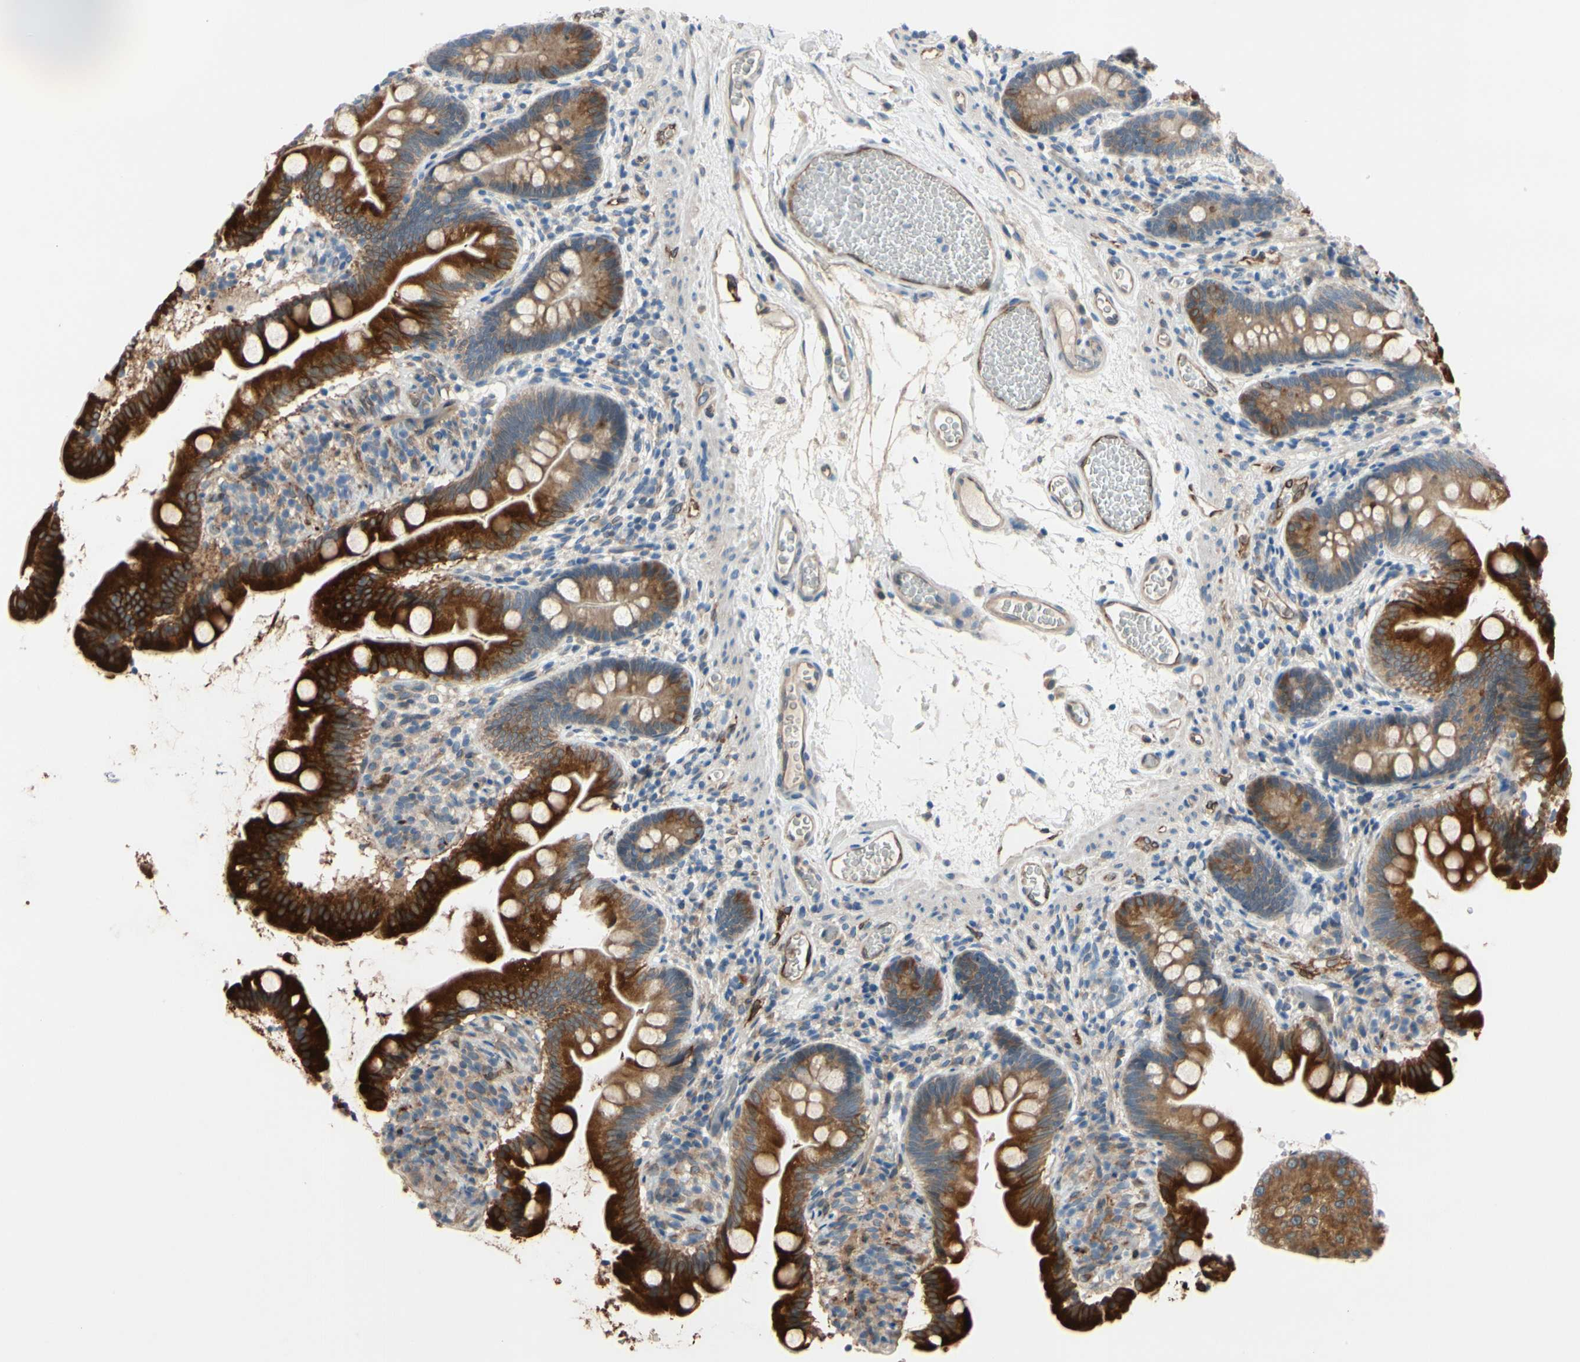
{"staining": {"intensity": "strong", "quantity": ">75%", "location": "cytoplasmic/membranous"}, "tissue": "small intestine", "cell_type": "Glandular cells", "image_type": "normal", "snomed": [{"axis": "morphology", "description": "Normal tissue, NOS"}, {"axis": "topography", "description": "Small intestine"}], "caption": "Benign small intestine shows strong cytoplasmic/membranous positivity in approximately >75% of glandular cells, visualized by immunohistochemistry. Immunohistochemistry (ihc) stains the protein of interest in brown and the nuclei are stained blue.", "gene": "PRXL2A", "patient": {"sex": "female", "age": 56}}